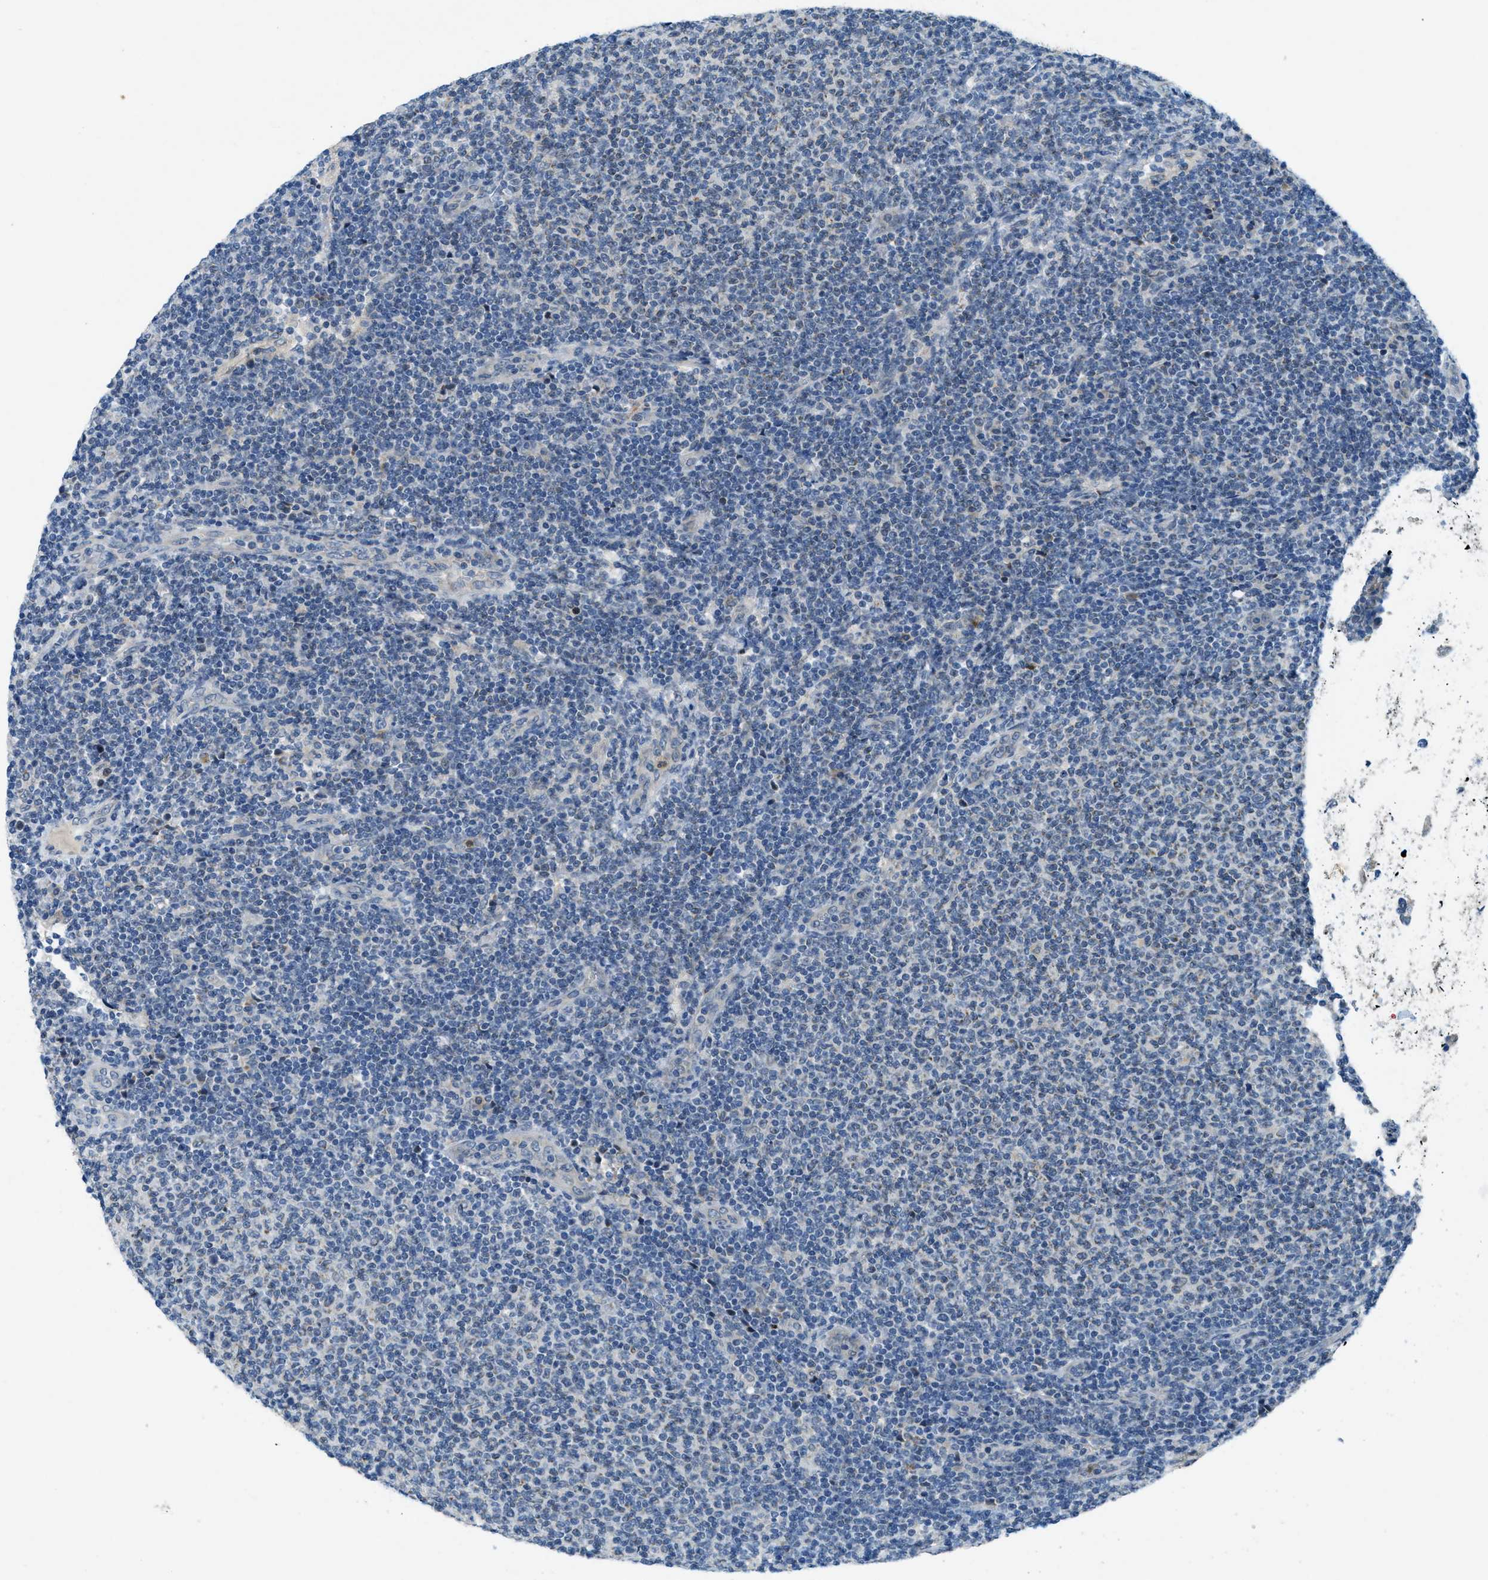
{"staining": {"intensity": "negative", "quantity": "none", "location": "none"}, "tissue": "lymphoma", "cell_type": "Tumor cells", "image_type": "cancer", "snomed": [{"axis": "morphology", "description": "Malignant lymphoma, non-Hodgkin's type, Low grade"}, {"axis": "topography", "description": "Lymph node"}], "caption": "Tumor cells are negative for brown protein staining in lymphoma. (DAB immunohistochemistry (IHC), high magnification).", "gene": "SNX14", "patient": {"sex": "male", "age": 66}}